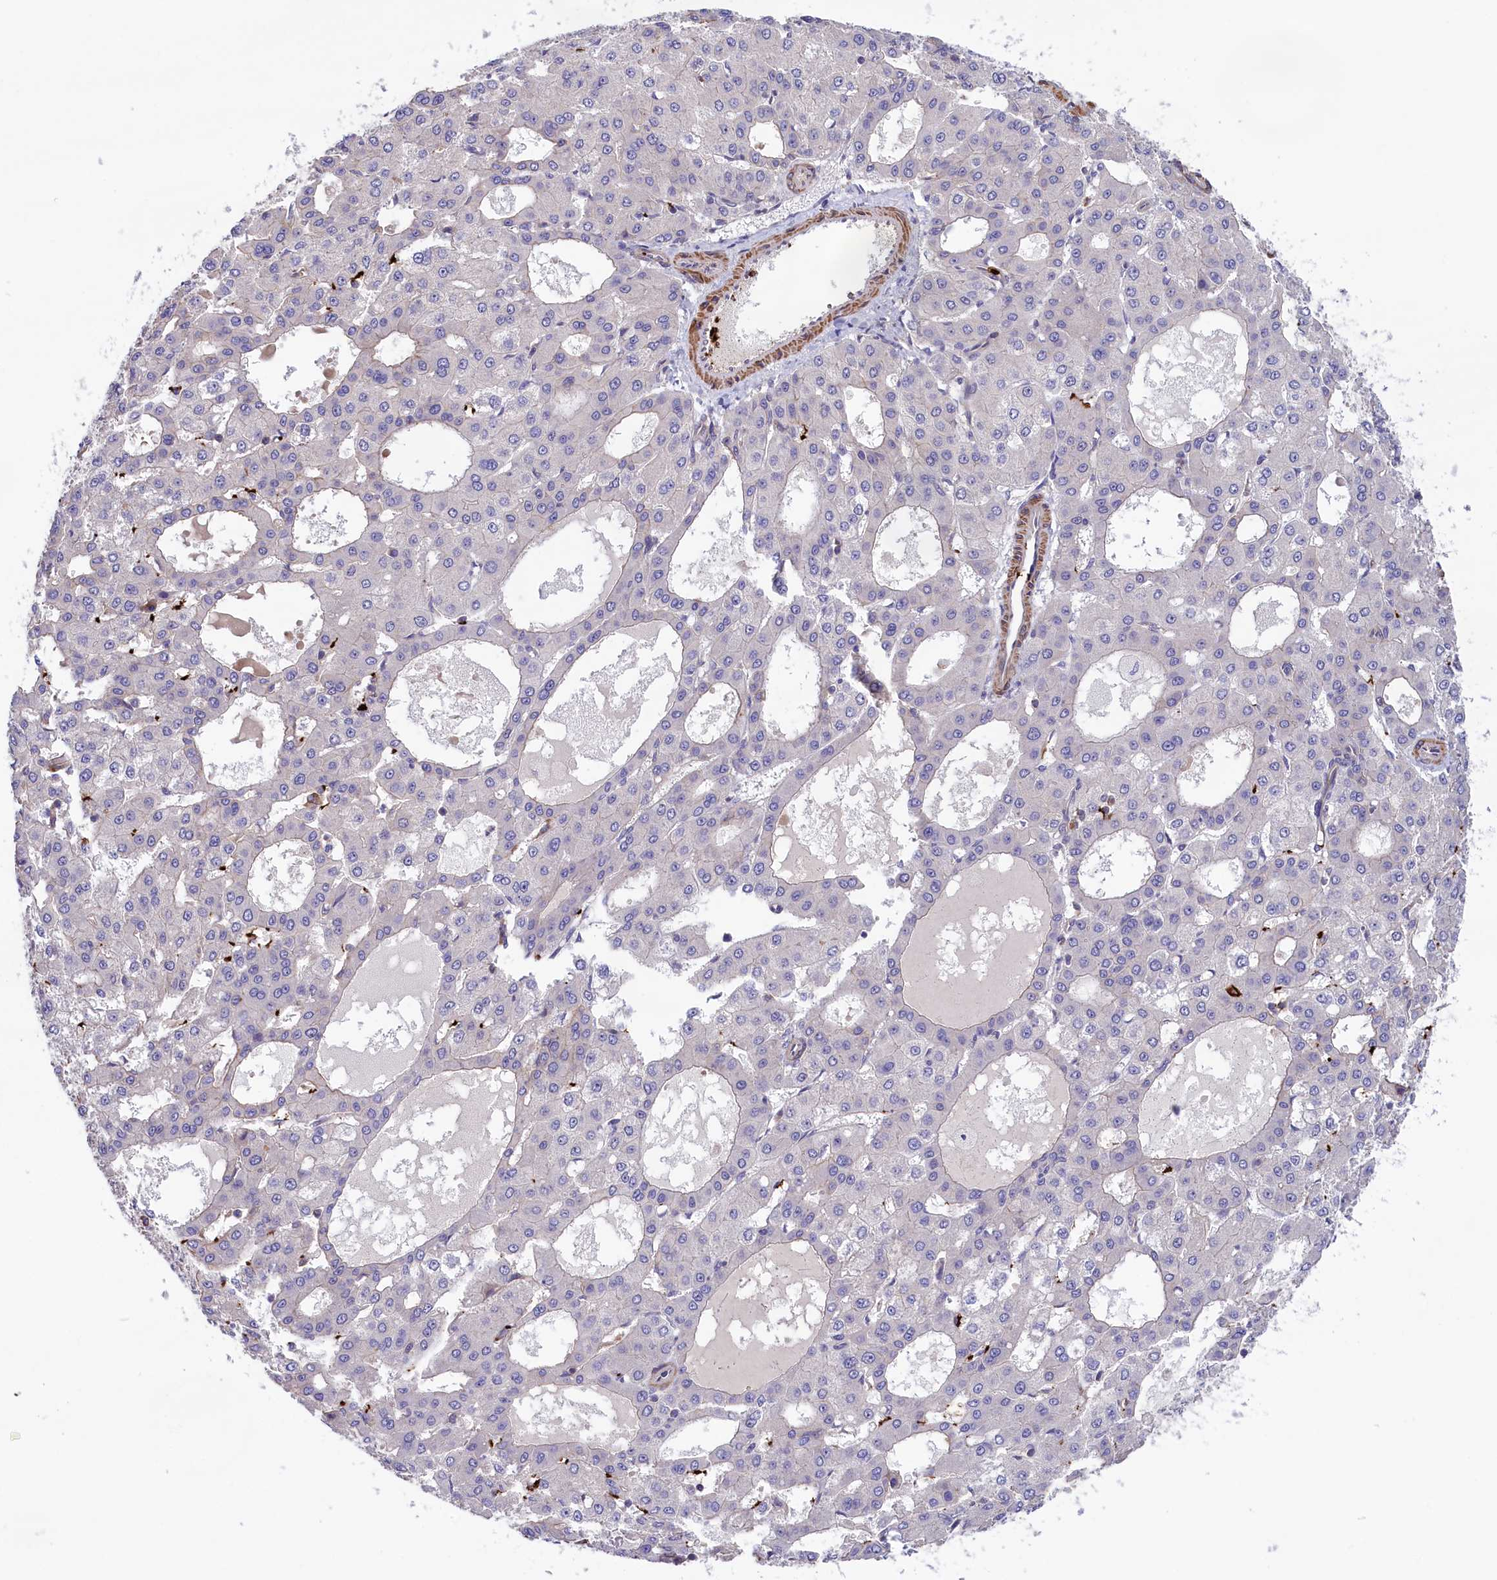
{"staining": {"intensity": "negative", "quantity": "none", "location": "none"}, "tissue": "liver cancer", "cell_type": "Tumor cells", "image_type": "cancer", "snomed": [{"axis": "morphology", "description": "Carcinoma, Hepatocellular, NOS"}, {"axis": "topography", "description": "Liver"}], "caption": "DAB immunohistochemical staining of liver cancer exhibits no significant staining in tumor cells.", "gene": "HEATR3", "patient": {"sex": "male", "age": 47}}